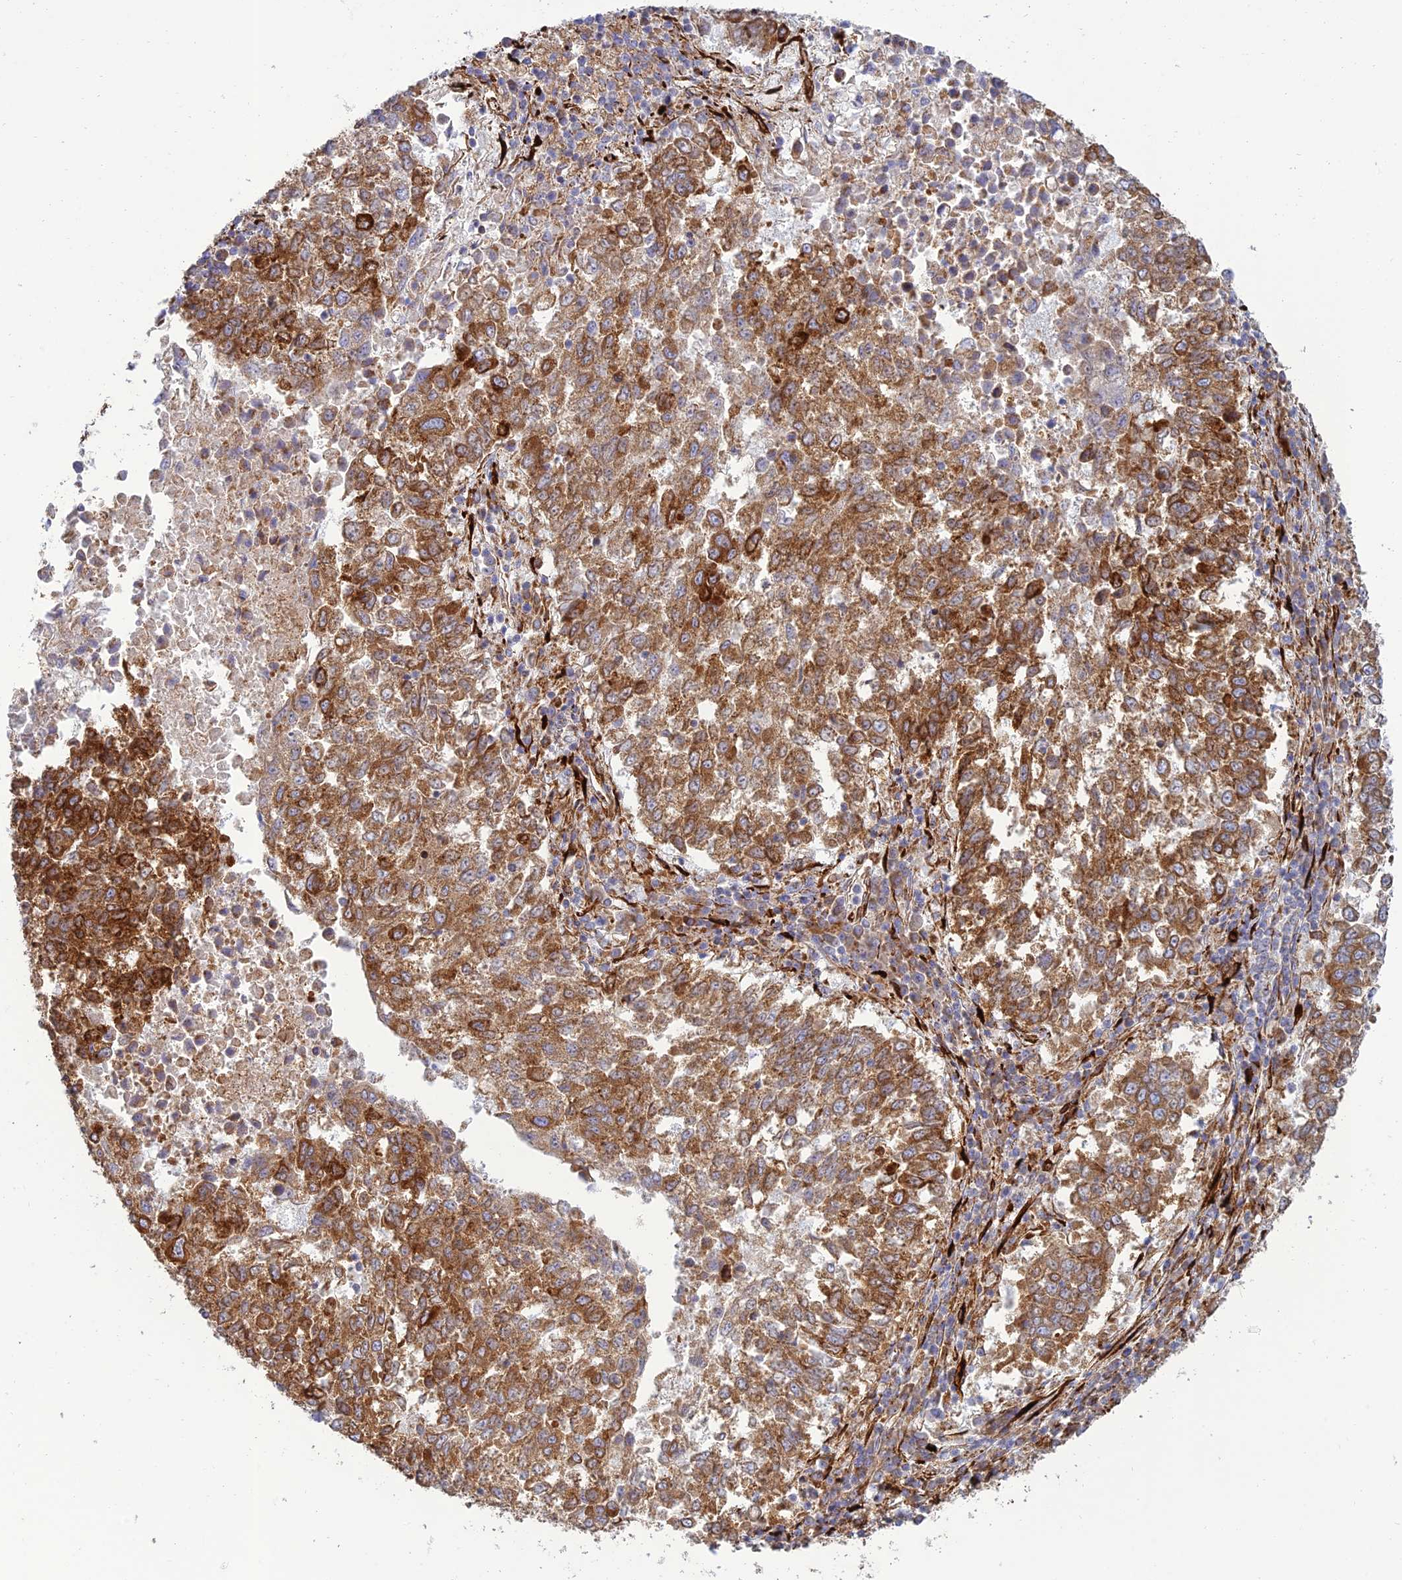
{"staining": {"intensity": "moderate", "quantity": ">75%", "location": "cytoplasmic/membranous"}, "tissue": "lung cancer", "cell_type": "Tumor cells", "image_type": "cancer", "snomed": [{"axis": "morphology", "description": "Squamous cell carcinoma, NOS"}, {"axis": "topography", "description": "Lung"}], "caption": "DAB (3,3'-diaminobenzidine) immunohistochemical staining of lung squamous cell carcinoma demonstrates moderate cytoplasmic/membranous protein staining in about >75% of tumor cells.", "gene": "RCN3", "patient": {"sex": "male", "age": 73}}